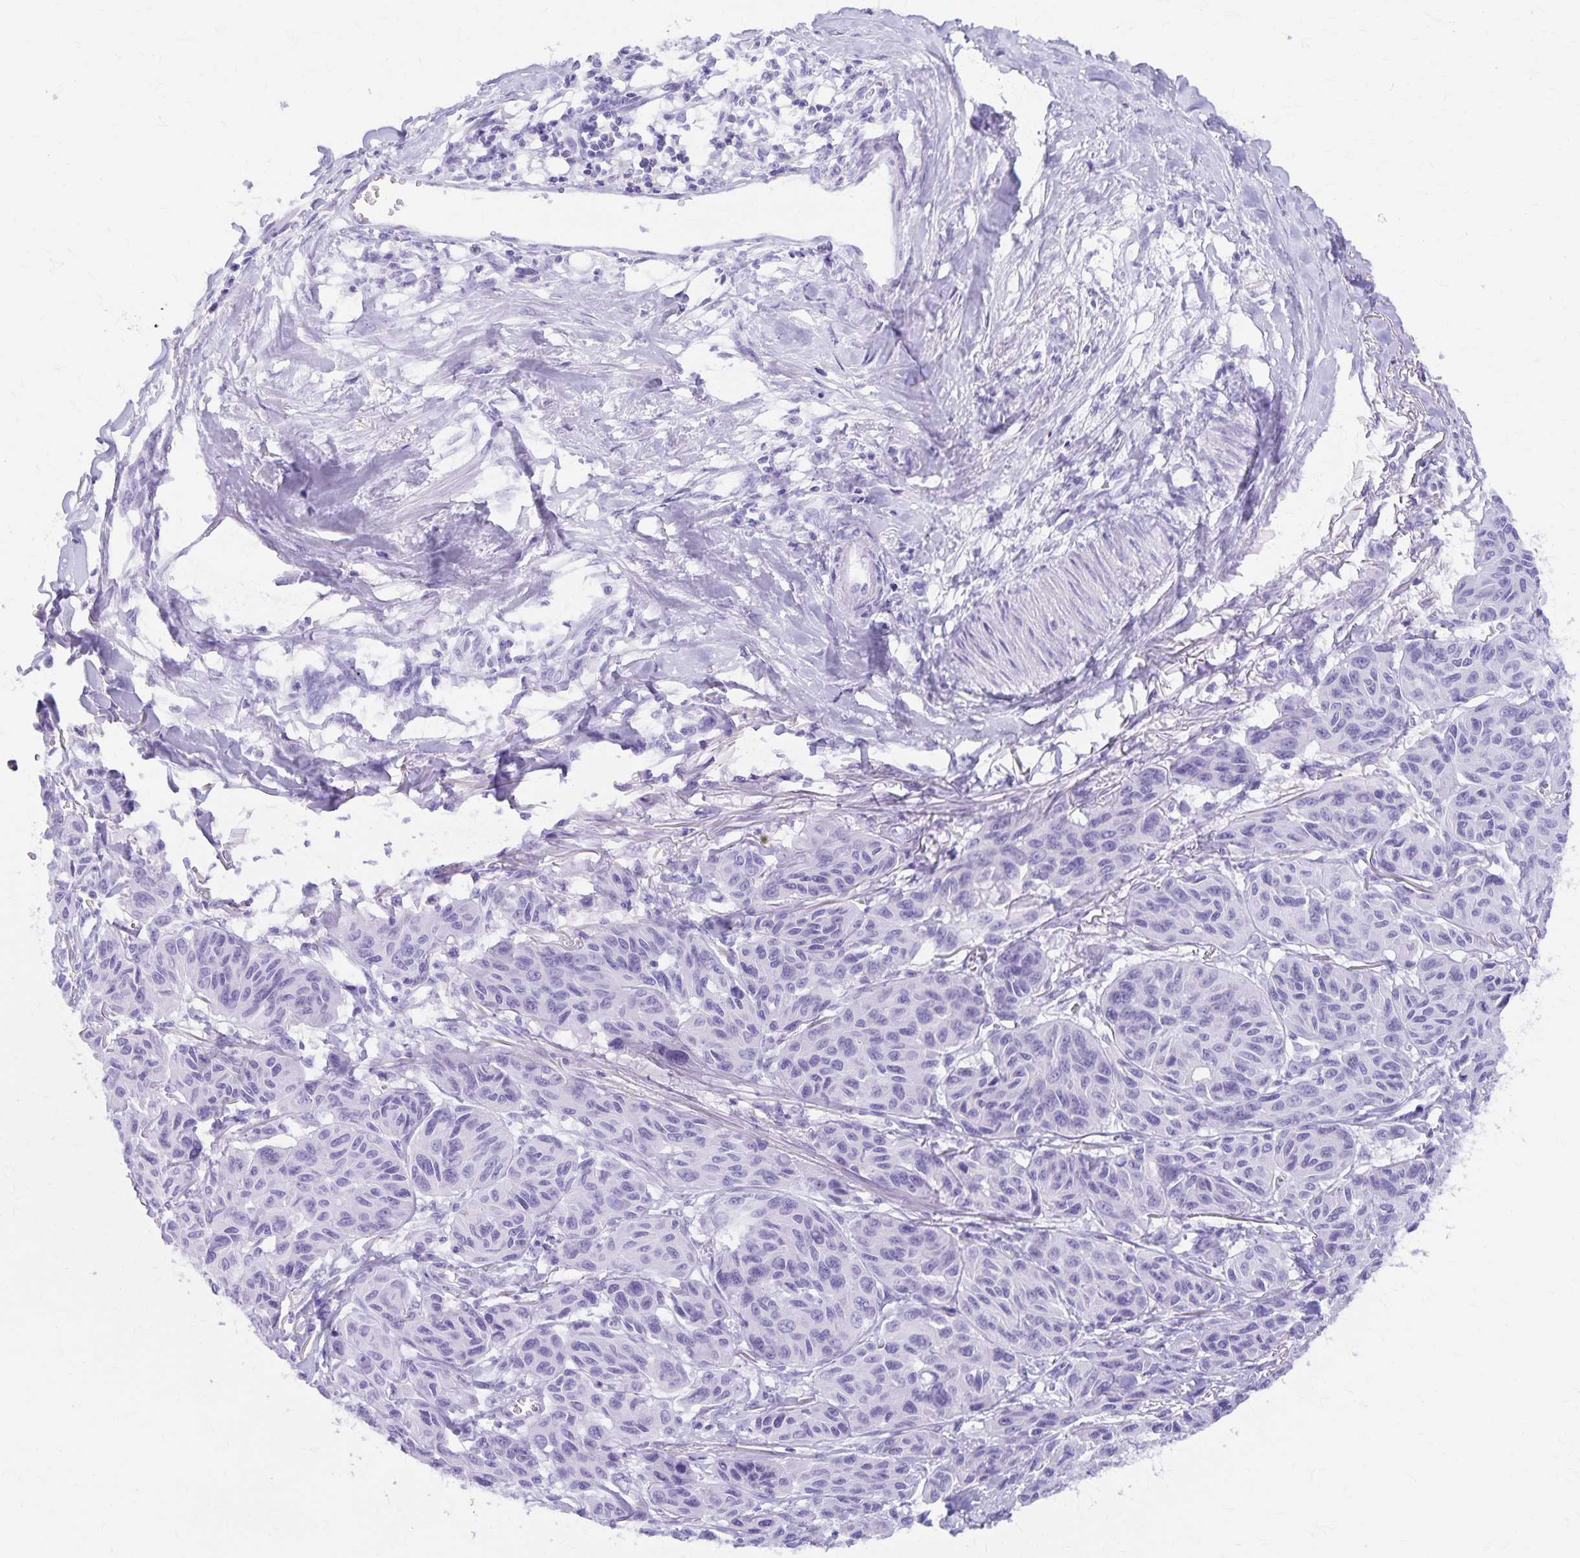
{"staining": {"intensity": "negative", "quantity": "none", "location": "none"}, "tissue": "melanoma", "cell_type": "Tumor cells", "image_type": "cancer", "snomed": [{"axis": "morphology", "description": "Malignant melanoma, NOS"}, {"axis": "topography", "description": "Skin"}], "caption": "IHC of malignant melanoma displays no expression in tumor cells.", "gene": "DEFA5", "patient": {"sex": "female", "age": 66}}